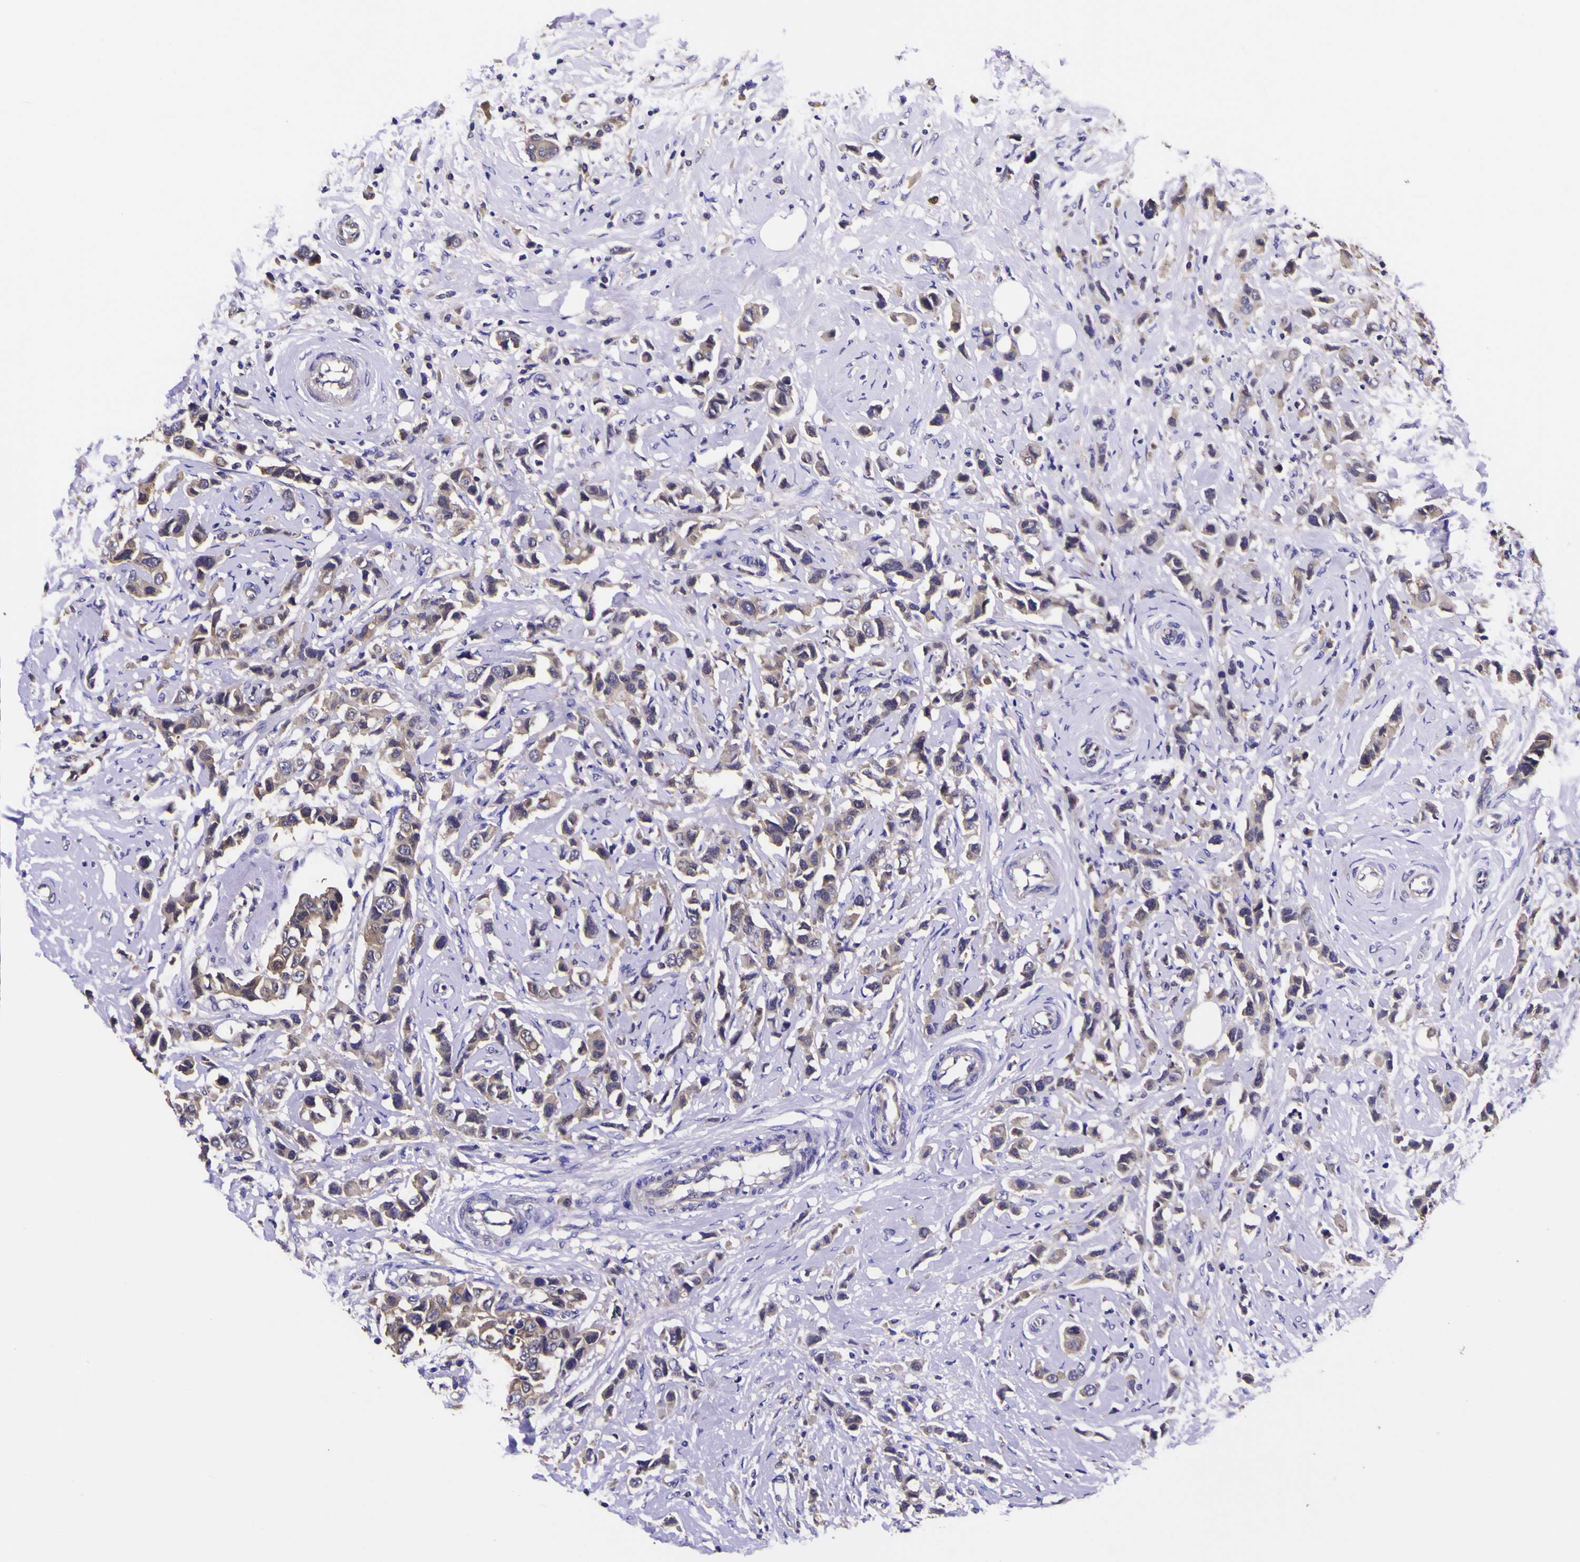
{"staining": {"intensity": "weak", "quantity": ">75%", "location": "cytoplasmic/membranous"}, "tissue": "breast cancer", "cell_type": "Tumor cells", "image_type": "cancer", "snomed": [{"axis": "morphology", "description": "Normal tissue, NOS"}, {"axis": "morphology", "description": "Duct carcinoma"}, {"axis": "topography", "description": "Breast"}], "caption": "Brown immunohistochemical staining in breast cancer shows weak cytoplasmic/membranous positivity in about >75% of tumor cells.", "gene": "MAPK14", "patient": {"sex": "female", "age": 50}}